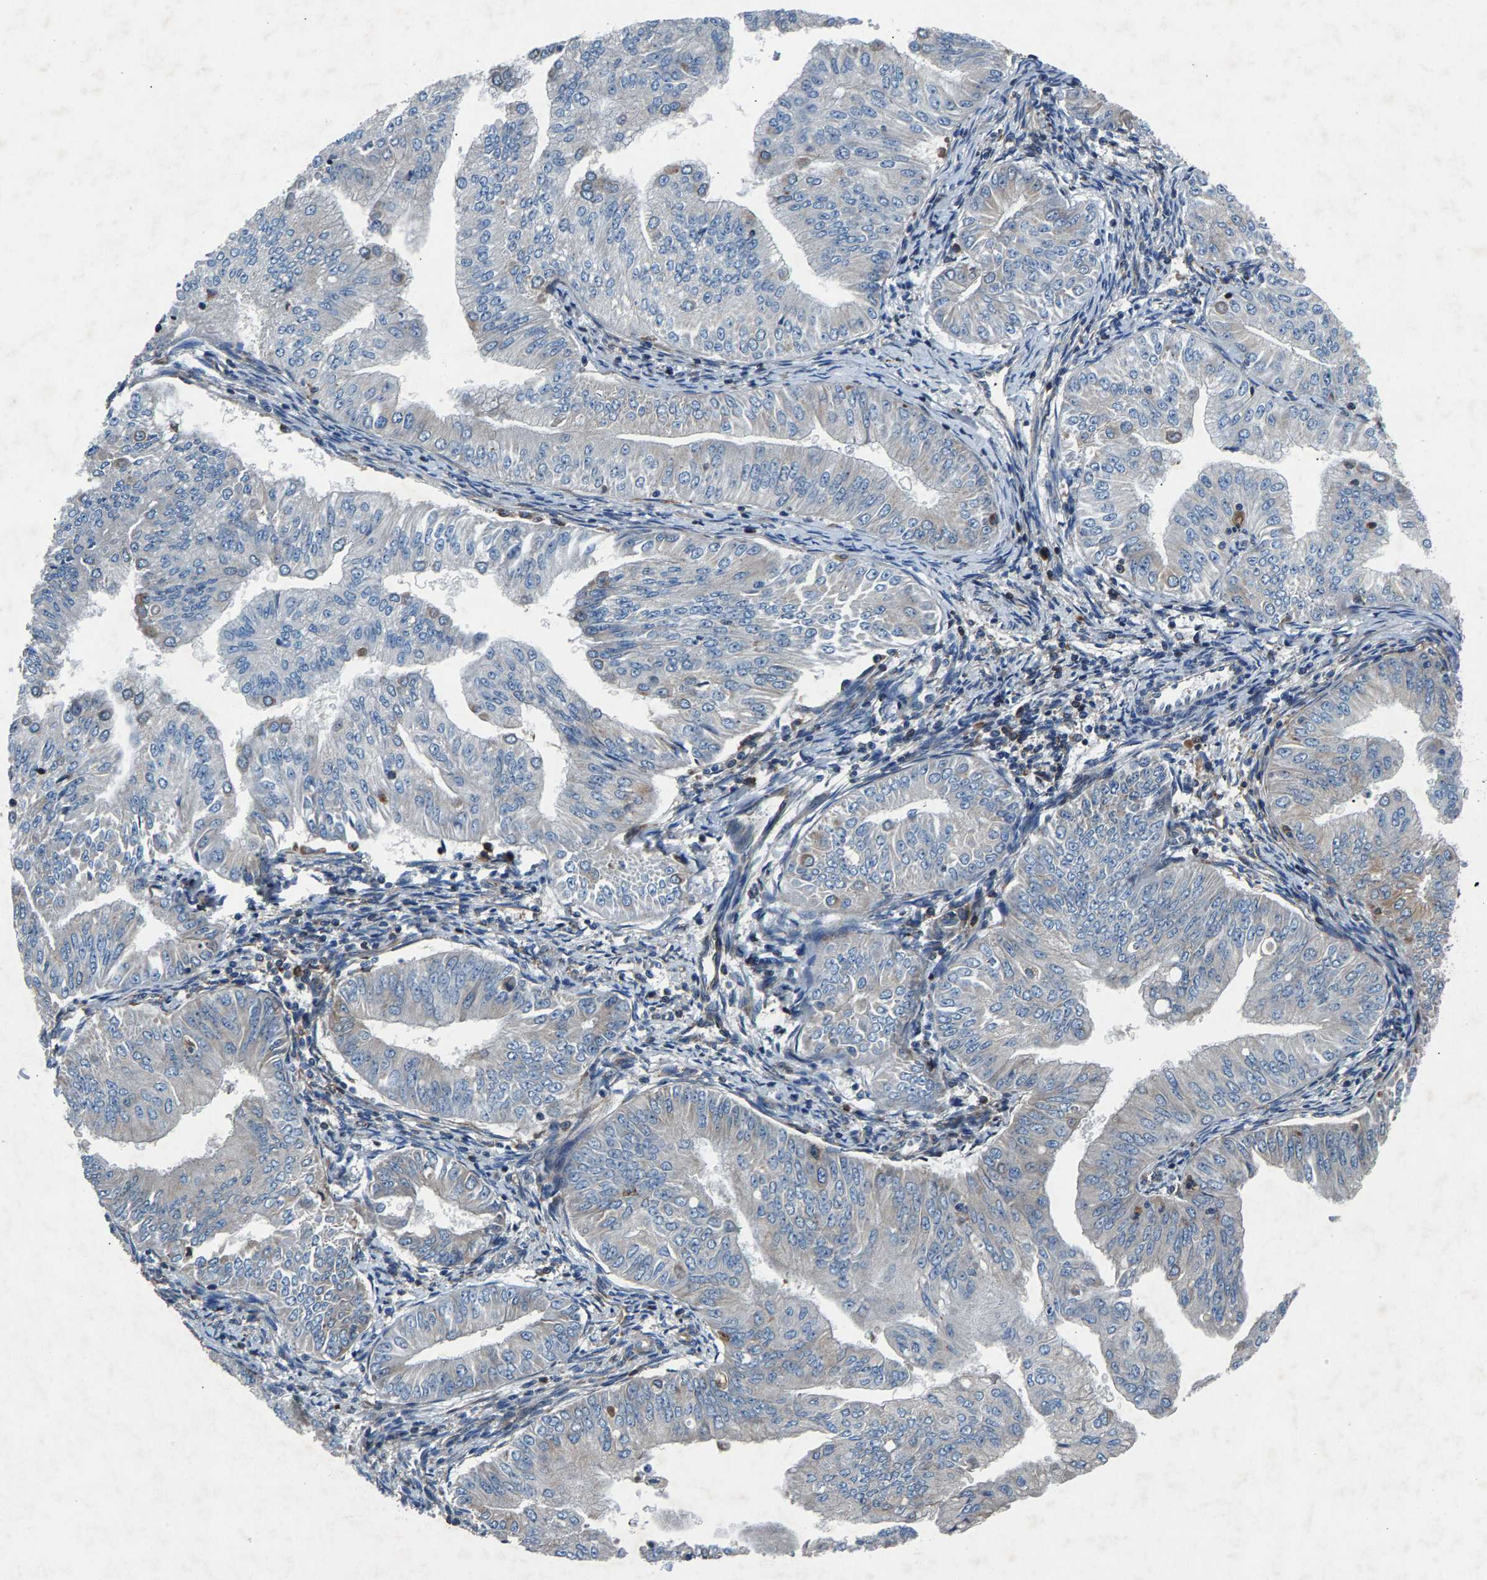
{"staining": {"intensity": "weak", "quantity": "<25%", "location": "cytoplasmic/membranous"}, "tissue": "endometrial cancer", "cell_type": "Tumor cells", "image_type": "cancer", "snomed": [{"axis": "morphology", "description": "Normal tissue, NOS"}, {"axis": "morphology", "description": "Adenocarcinoma, NOS"}, {"axis": "topography", "description": "Endometrium"}], "caption": "An image of endometrial cancer stained for a protein displays no brown staining in tumor cells.", "gene": "LPCAT1", "patient": {"sex": "female", "age": 53}}